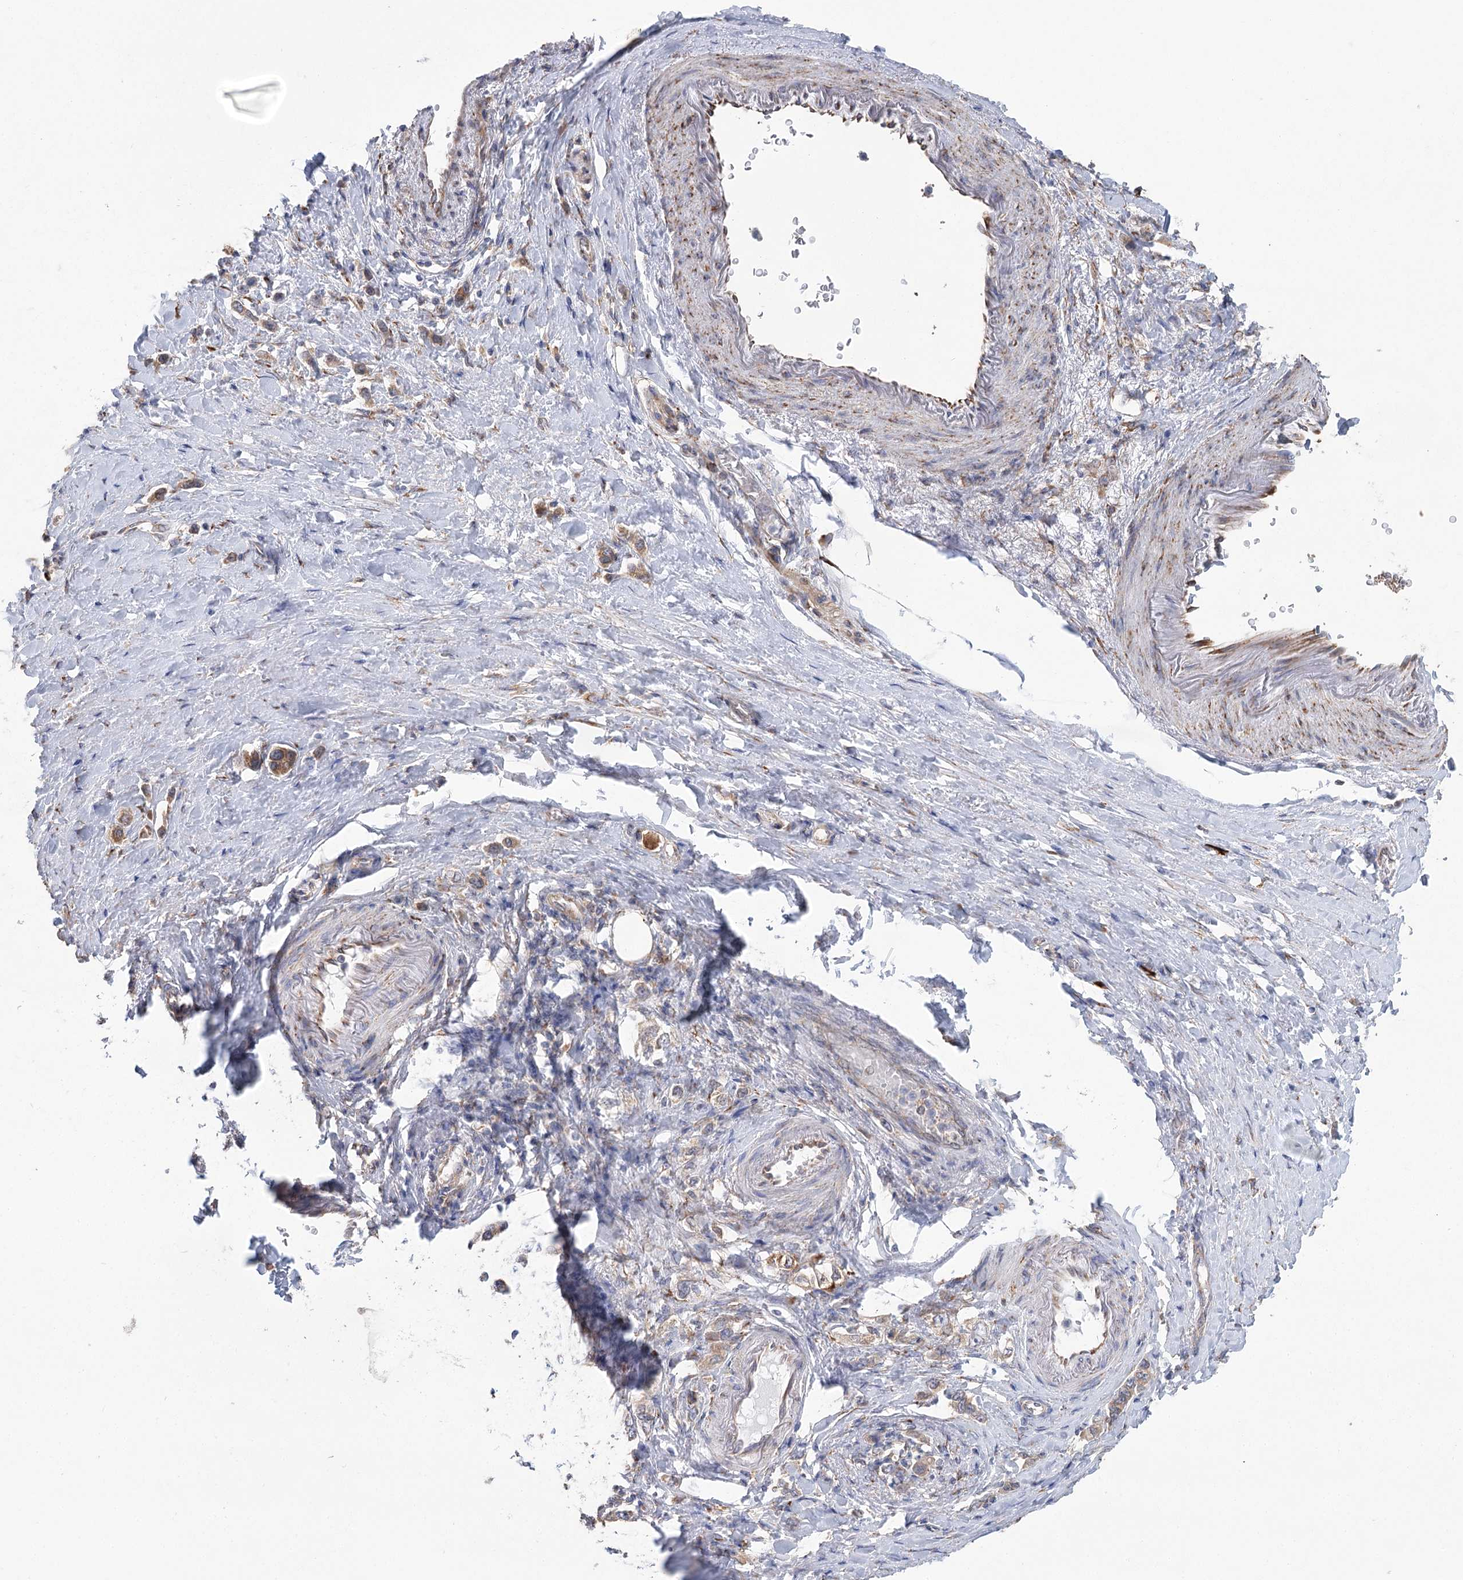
{"staining": {"intensity": "weak", "quantity": ">75%", "location": "cytoplasmic/membranous"}, "tissue": "stomach cancer", "cell_type": "Tumor cells", "image_type": "cancer", "snomed": [{"axis": "morphology", "description": "Adenocarcinoma, NOS"}, {"axis": "topography", "description": "Stomach"}], "caption": "Protein staining of adenocarcinoma (stomach) tissue shows weak cytoplasmic/membranous expression in approximately >75% of tumor cells. (DAB IHC, brown staining for protein, blue staining for nuclei).", "gene": "METTL24", "patient": {"sex": "female", "age": 65}}